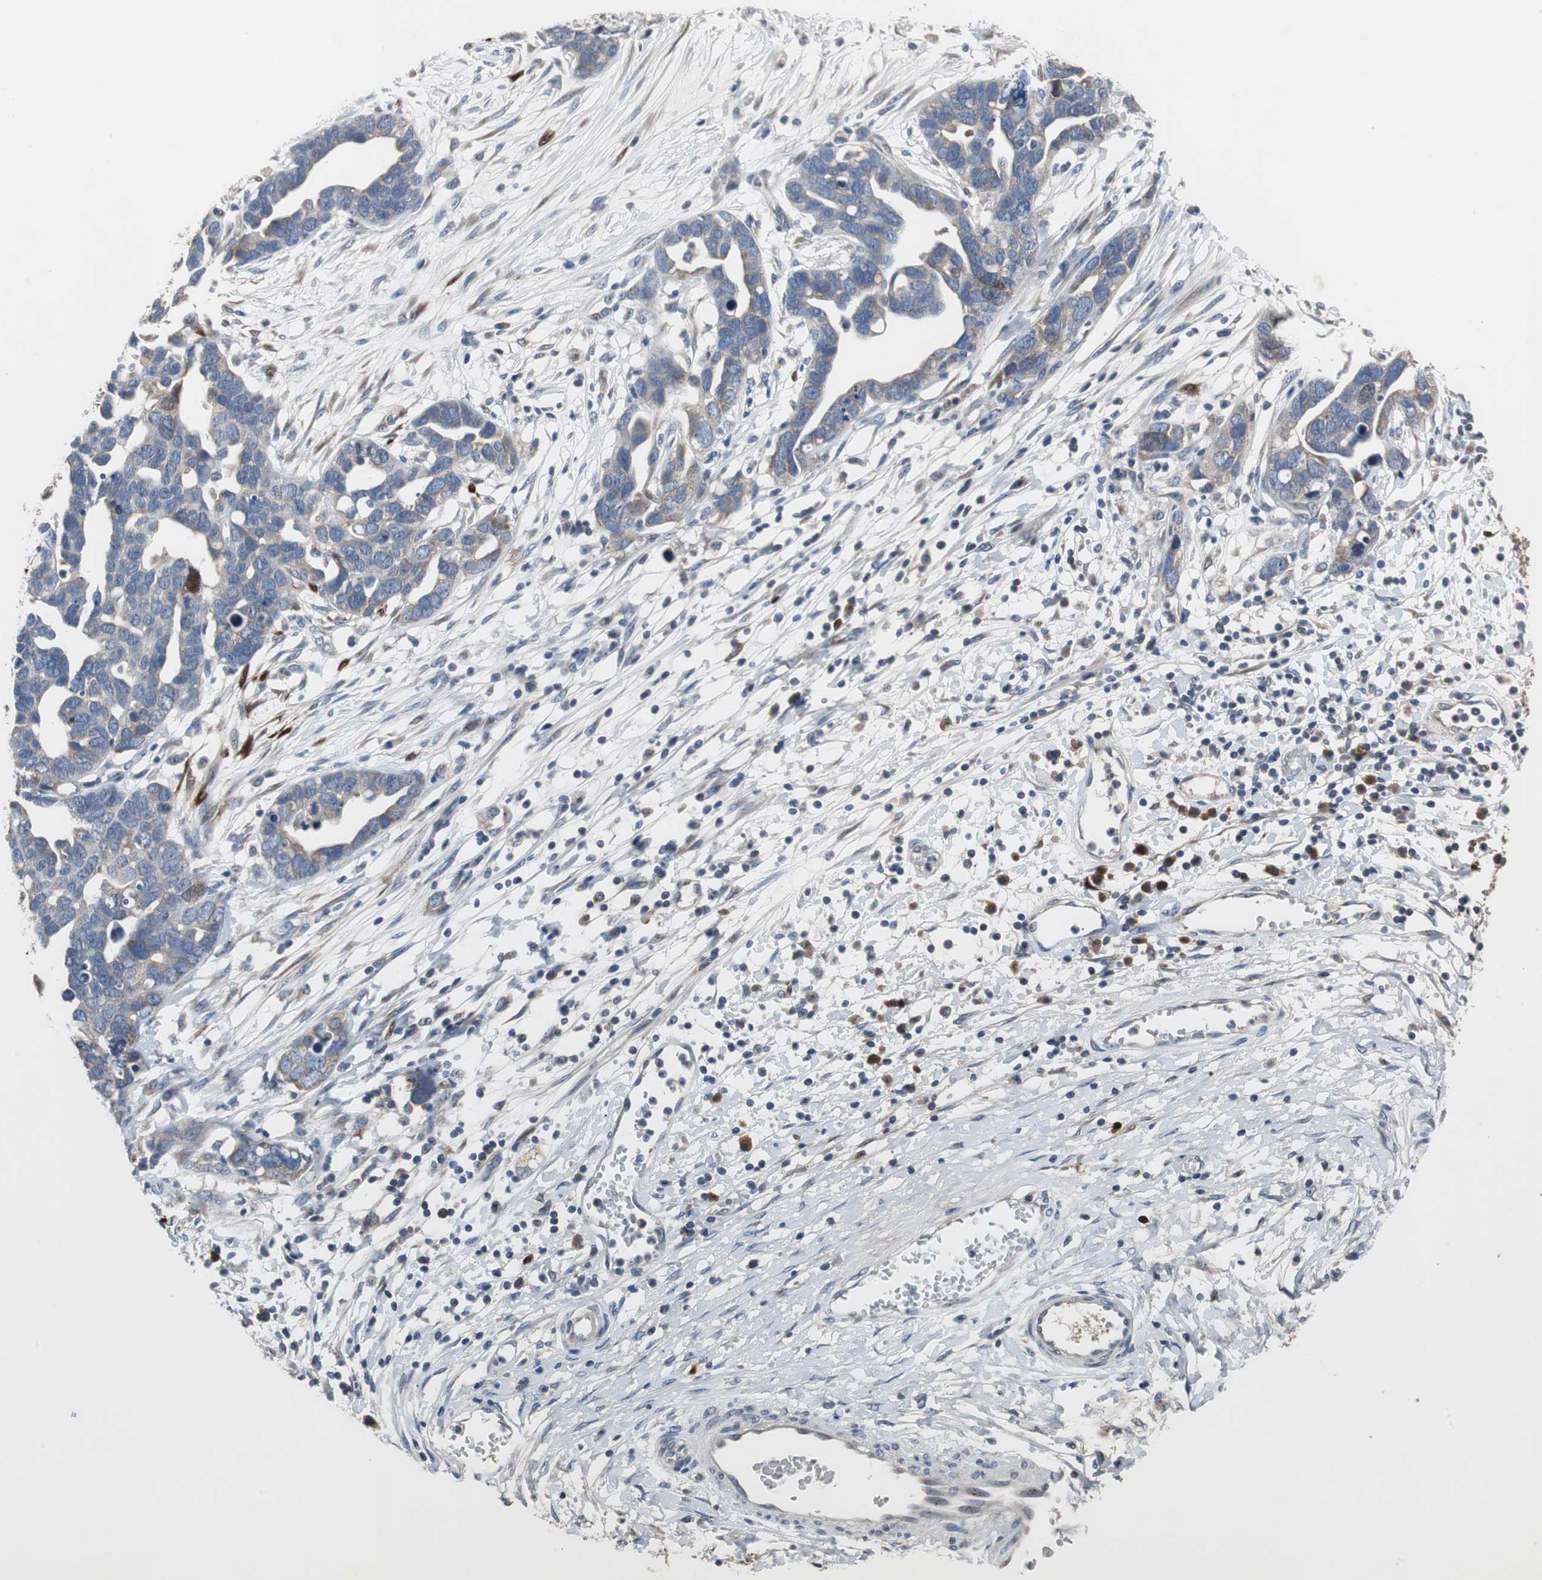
{"staining": {"intensity": "moderate", "quantity": ">75%", "location": "cytoplasmic/membranous"}, "tissue": "ovarian cancer", "cell_type": "Tumor cells", "image_type": "cancer", "snomed": [{"axis": "morphology", "description": "Cystadenocarcinoma, serous, NOS"}, {"axis": "topography", "description": "Ovary"}], "caption": "Serous cystadenocarcinoma (ovarian) stained with a brown dye demonstrates moderate cytoplasmic/membranous positive expression in approximately >75% of tumor cells.", "gene": "CALB2", "patient": {"sex": "female", "age": 54}}